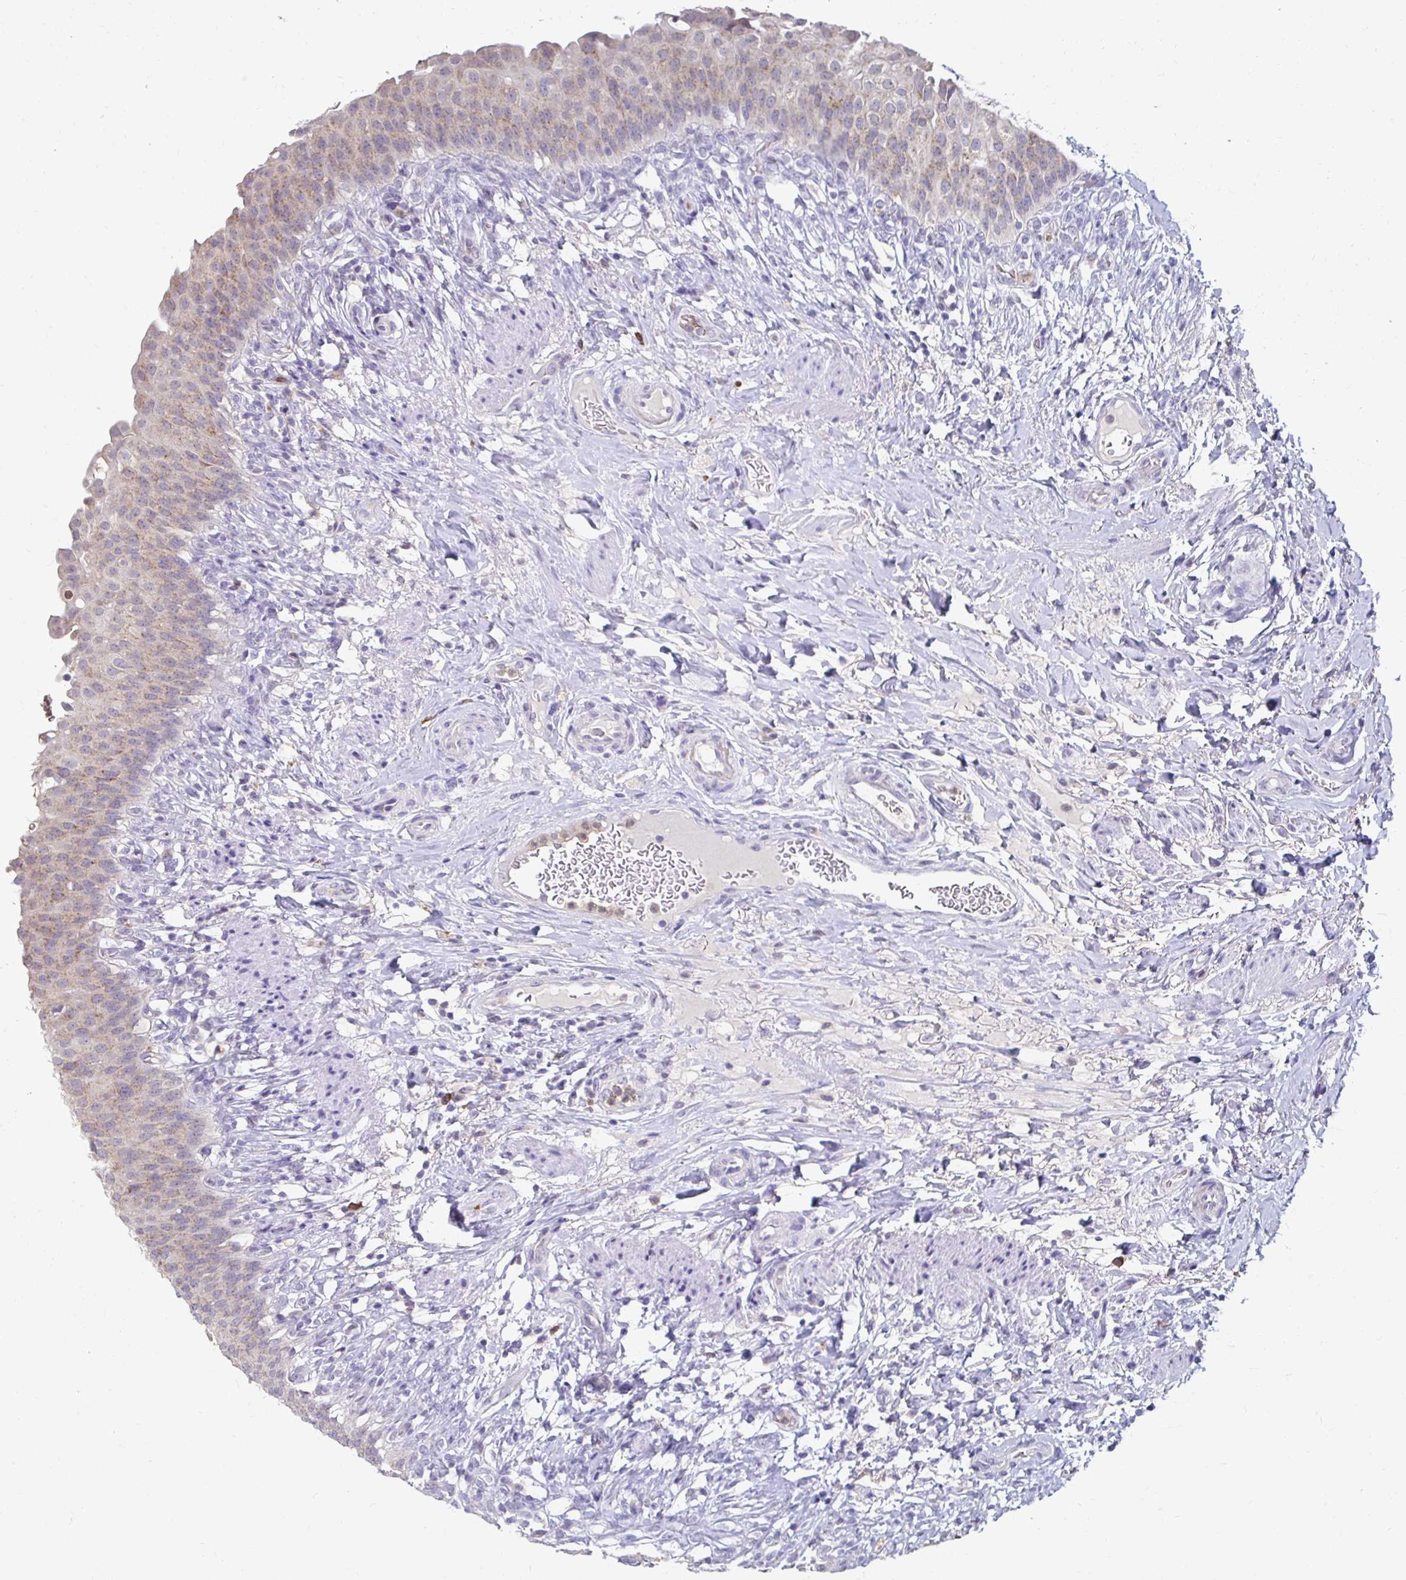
{"staining": {"intensity": "weak", "quantity": "25%-75%", "location": "cytoplasmic/membranous"}, "tissue": "urinary bladder", "cell_type": "Urothelial cells", "image_type": "normal", "snomed": [{"axis": "morphology", "description": "Normal tissue, NOS"}, {"axis": "topography", "description": "Urinary bladder"}, {"axis": "topography", "description": "Peripheral nerve tissue"}], "caption": "Brown immunohistochemical staining in unremarkable human urinary bladder shows weak cytoplasmic/membranous expression in about 25%-75% of urothelial cells. (DAB IHC, brown staining for protein, blue staining for nuclei).", "gene": "GK2", "patient": {"sex": "female", "age": 60}}